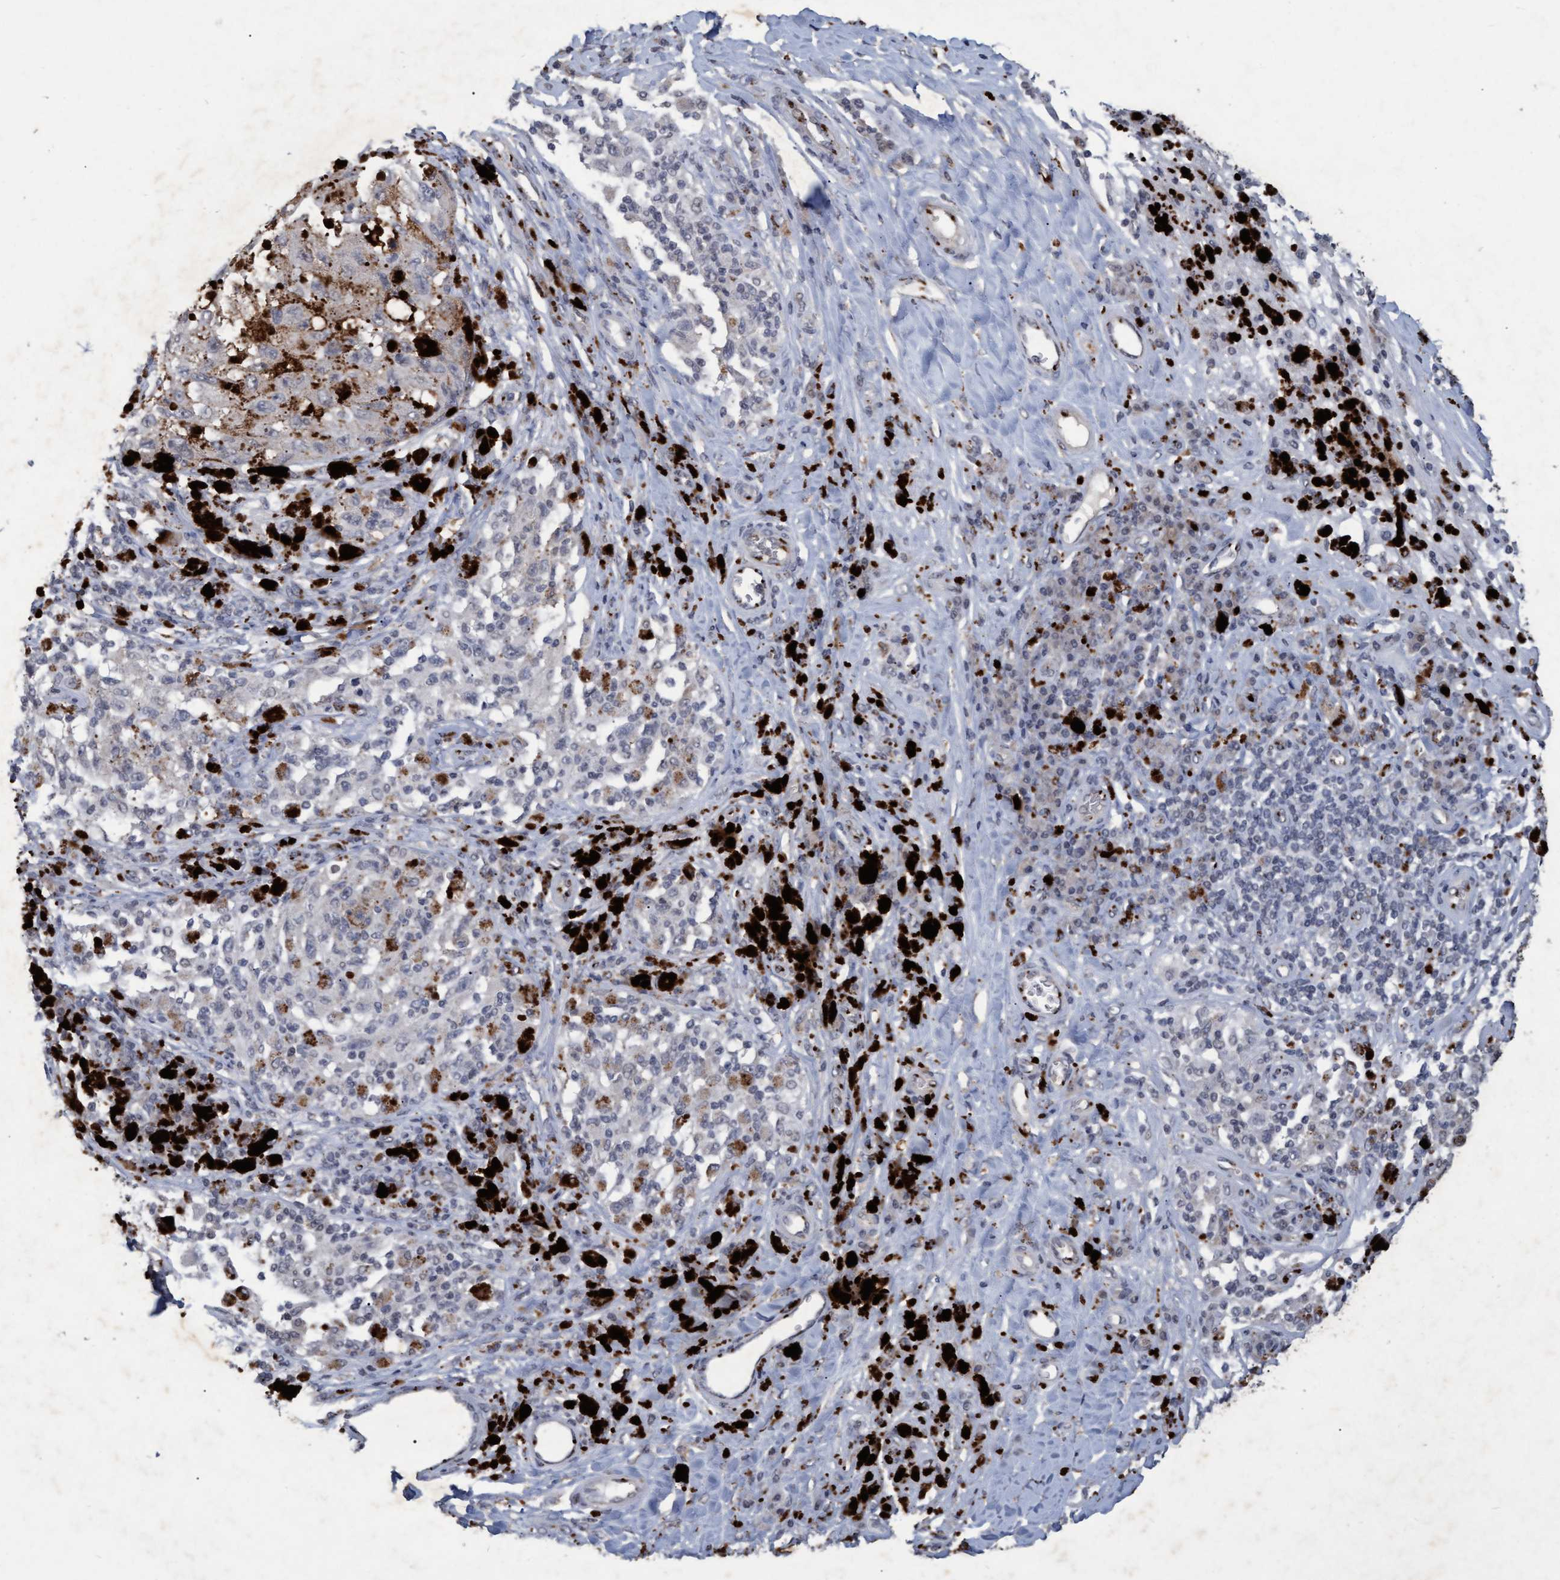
{"staining": {"intensity": "weak", "quantity": "<25%", "location": "cytoplasmic/membranous"}, "tissue": "melanoma", "cell_type": "Tumor cells", "image_type": "cancer", "snomed": [{"axis": "morphology", "description": "Malignant melanoma, NOS"}, {"axis": "topography", "description": "Skin"}], "caption": "This is an immunohistochemistry histopathology image of melanoma. There is no expression in tumor cells.", "gene": "GALC", "patient": {"sex": "female", "age": 73}}